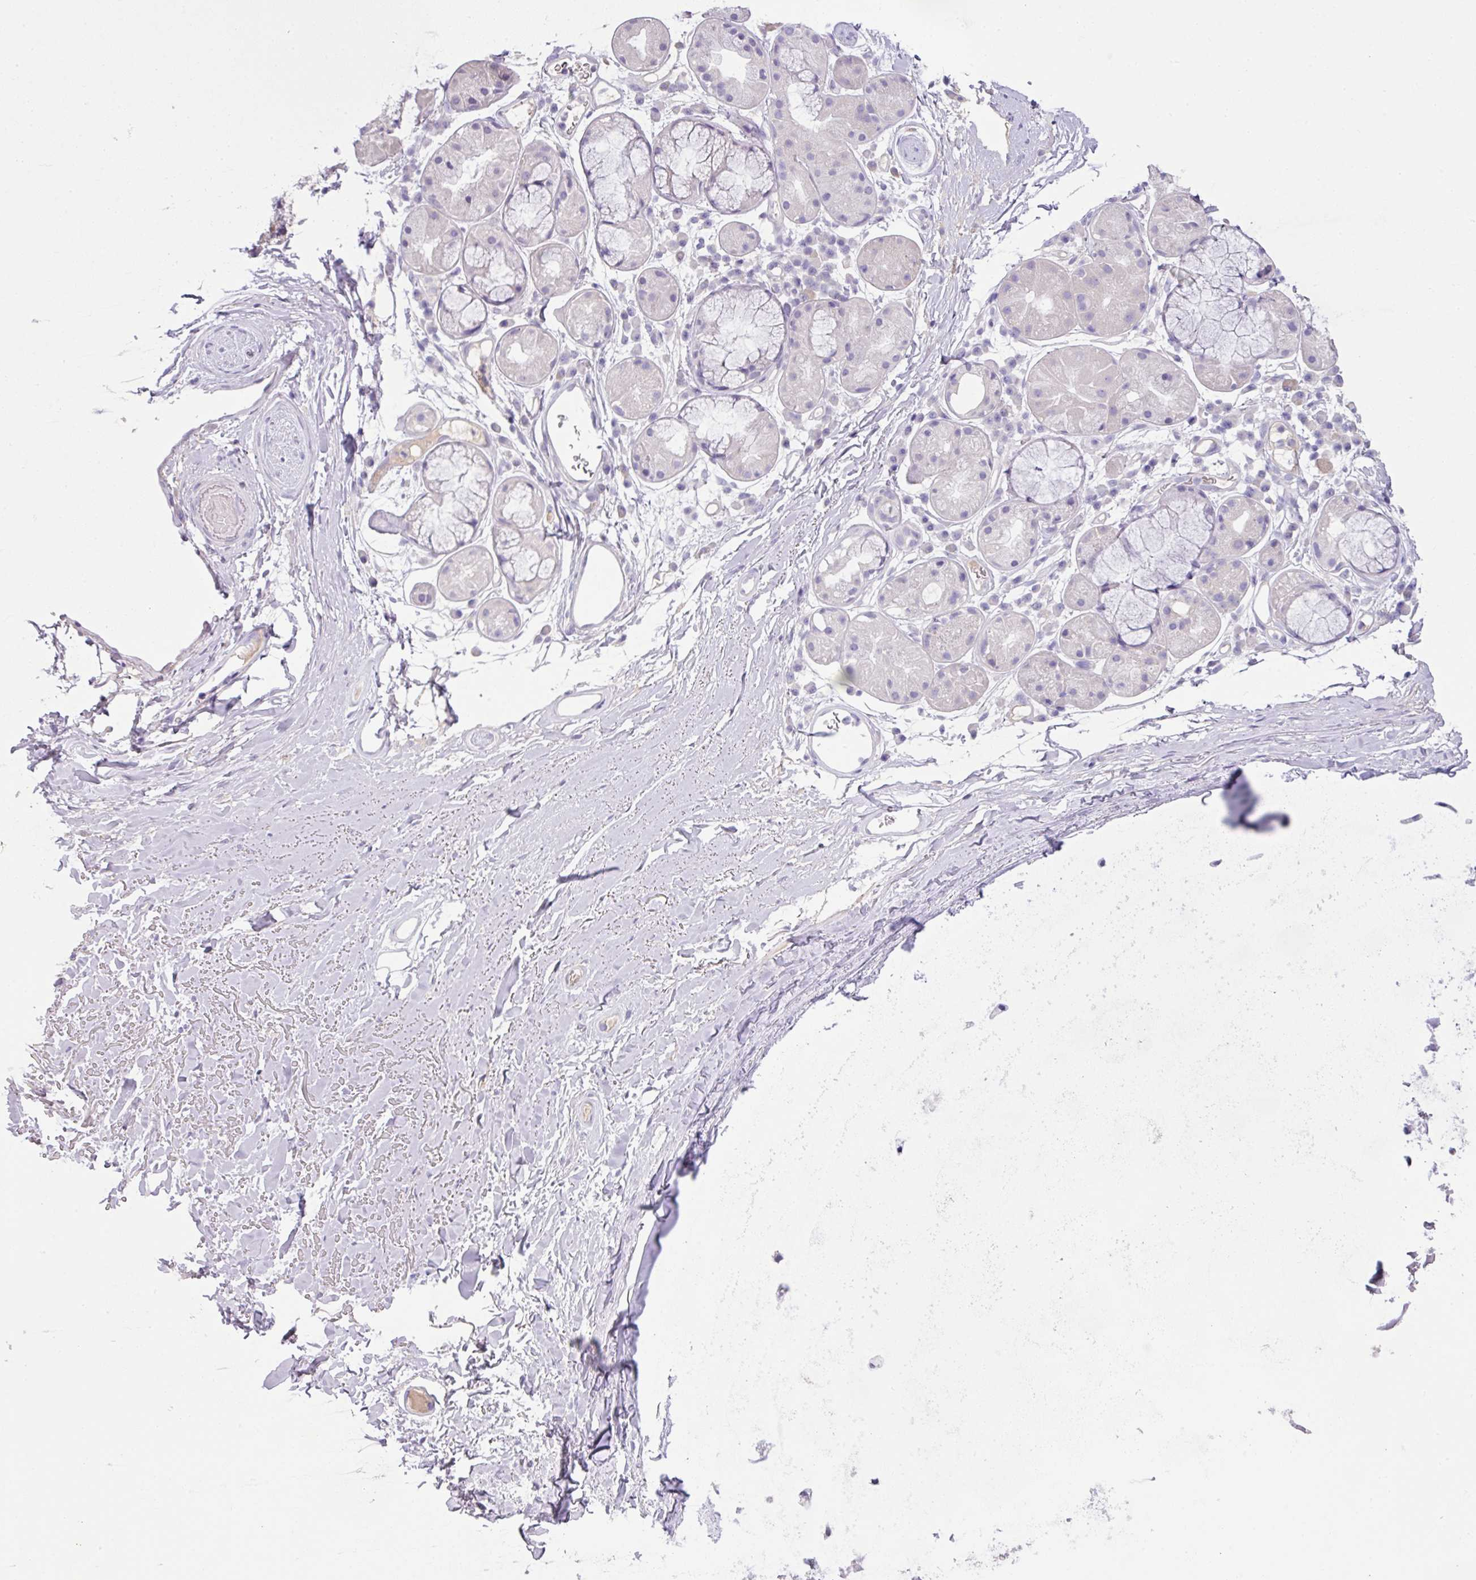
{"staining": {"intensity": "negative", "quantity": "none", "location": "none"}, "tissue": "adipose tissue", "cell_type": "Adipocytes", "image_type": "normal", "snomed": [{"axis": "morphology", "description": "Normal tissue, NOS"}, {"axis": "topography", "description": "Cartilage tissue"}], "caption": "This is a photomicrograph of immunohistochemistry (IHC) staining of unremarkable adipose tissue, which shows no positivity in adipocytes.", "gene": "OR6C6", "patient": {"sex": "male", "age": 80}}